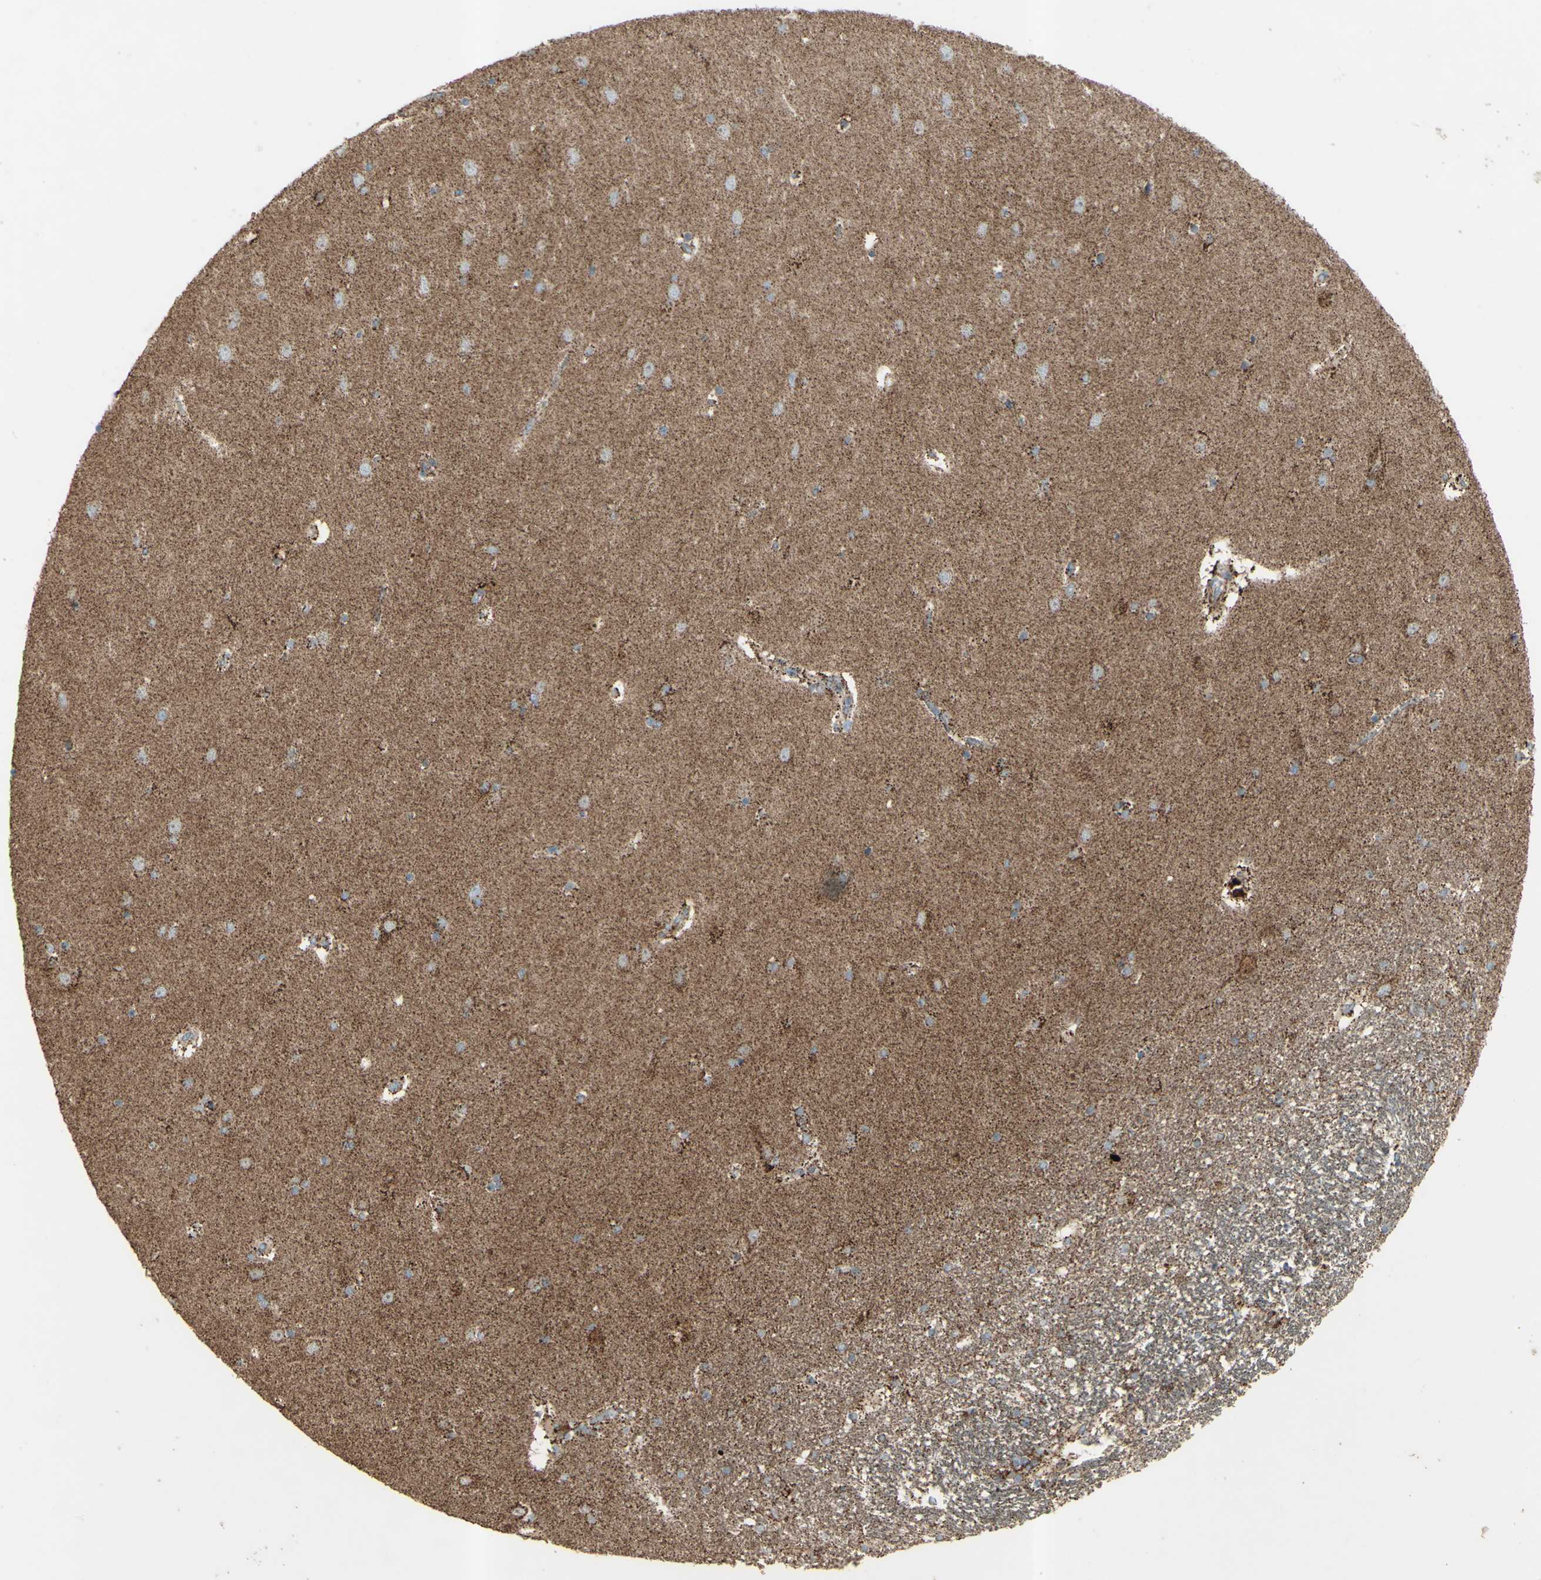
{"staining": {"intensity": "moderate", "quantity": "25%-75%", "location": "cytoplasmic/membranous"}, "tissue": "hippocampus", "cell_type": "Glial cells", "image_type": "normal", "snomed": [{"axis": "morphology", "description": "Normal tissue, NOS"}, {"axis": "topography", "description": "Hippocampus"}], "caption": "Immunohistochemical staining of normal hippocampus shows 25%-75% levels of moderate cytoplasmic/membranous protein positivity in approximately 25%-75% of glial cells.", "gene": "RHOT1", "patient": {"sex": "female", "age": 54}}